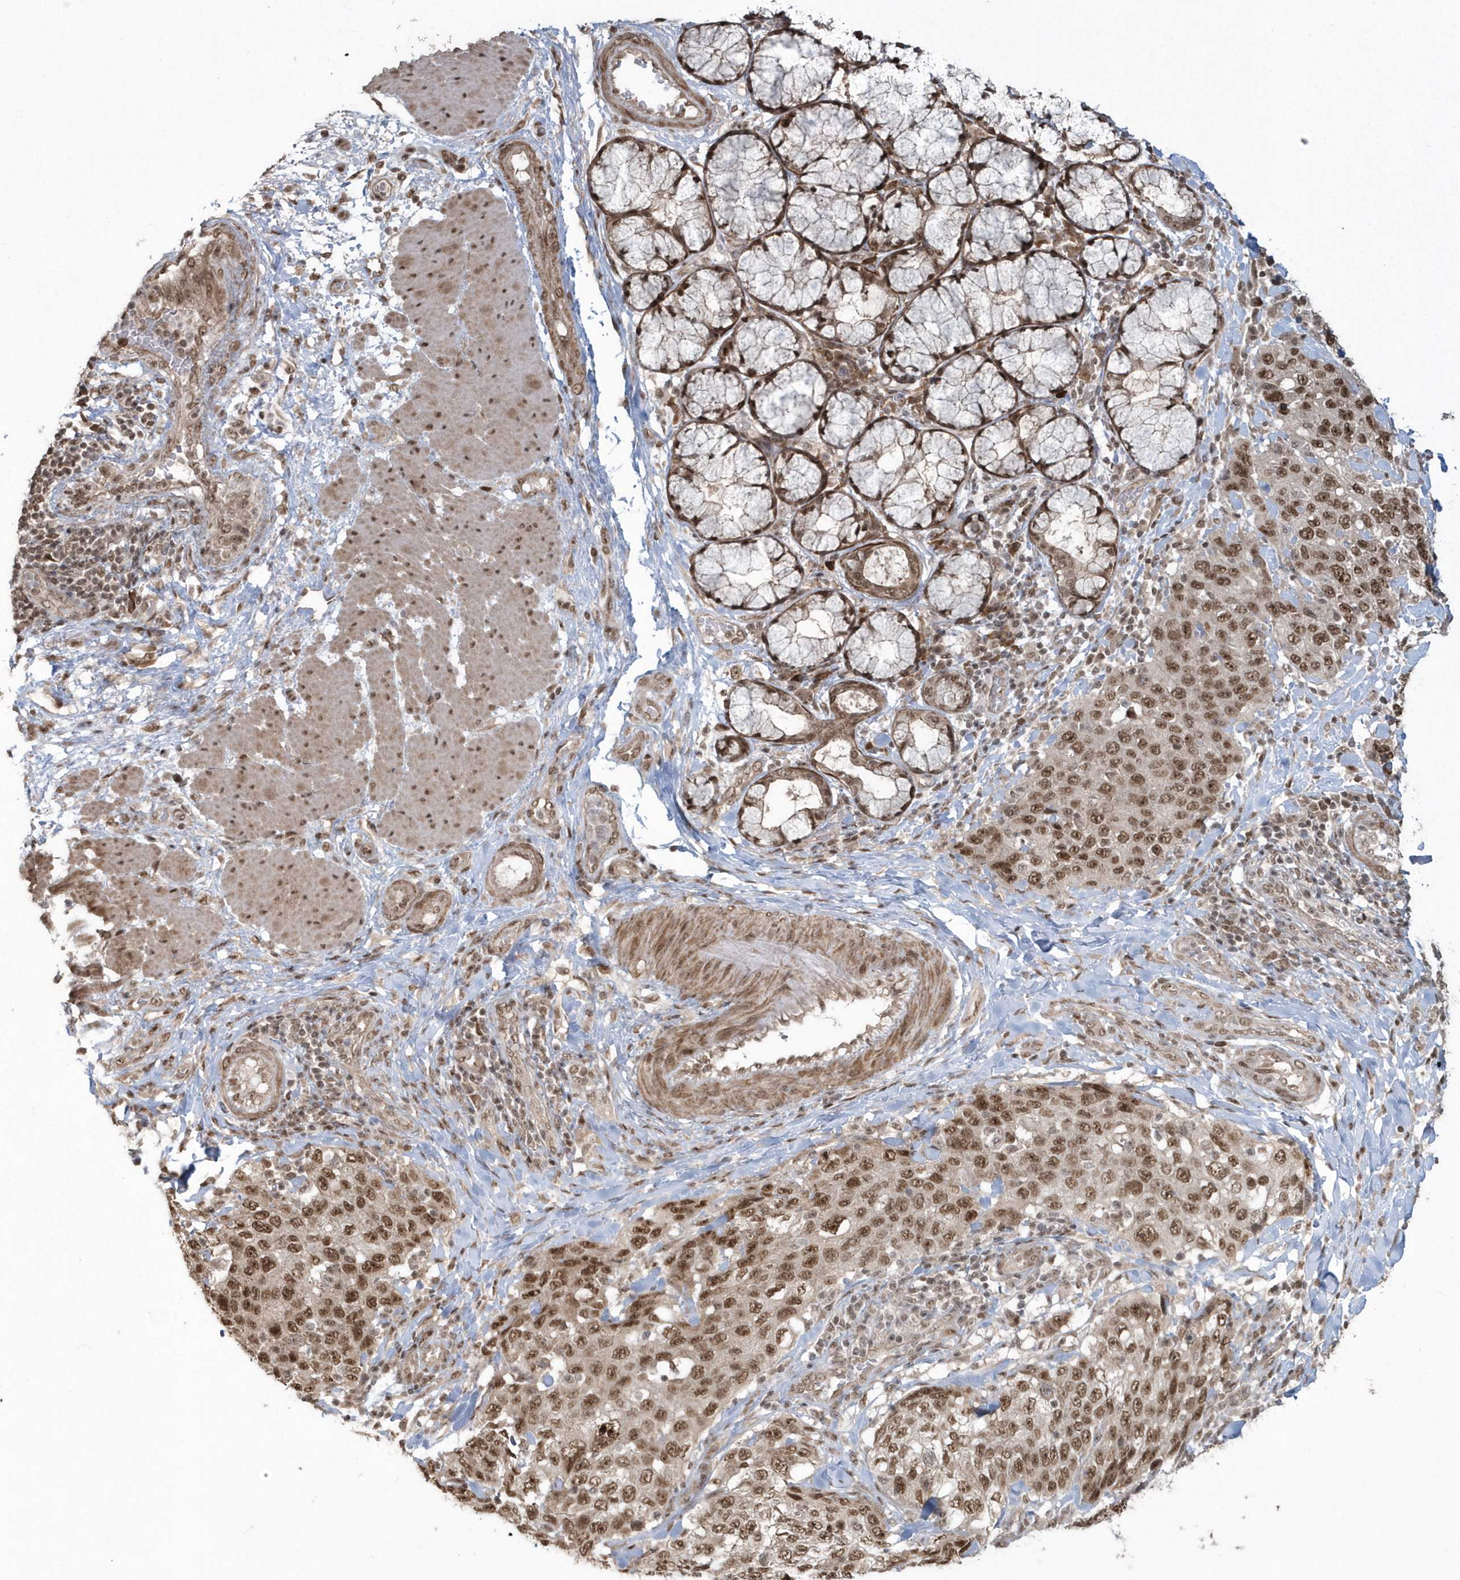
{"staining": {"intensity": "moderate", "quantity": ">75%", "location": "nuclear"}, "tissue": "stomach cancer", "cell_type": "Tumor cells", "image_type": "cancer", "snomed": [{"axis": "morphology", "description": "Adenocarcinoma, NOS"}, {"axis": "topography", "description": "Stomach"}], "caption": "Immunohistochemistry histopathology image of neoplastic tissue: stomach adenocarcinoma stained using IHC displays medium levels of moderate protein expression localized specifically in the nuclear of tumor cells, appearing as a nuclear brown color.", "gene": "EPB41L4A", "patient": {"sex": "male", "age": 48}}